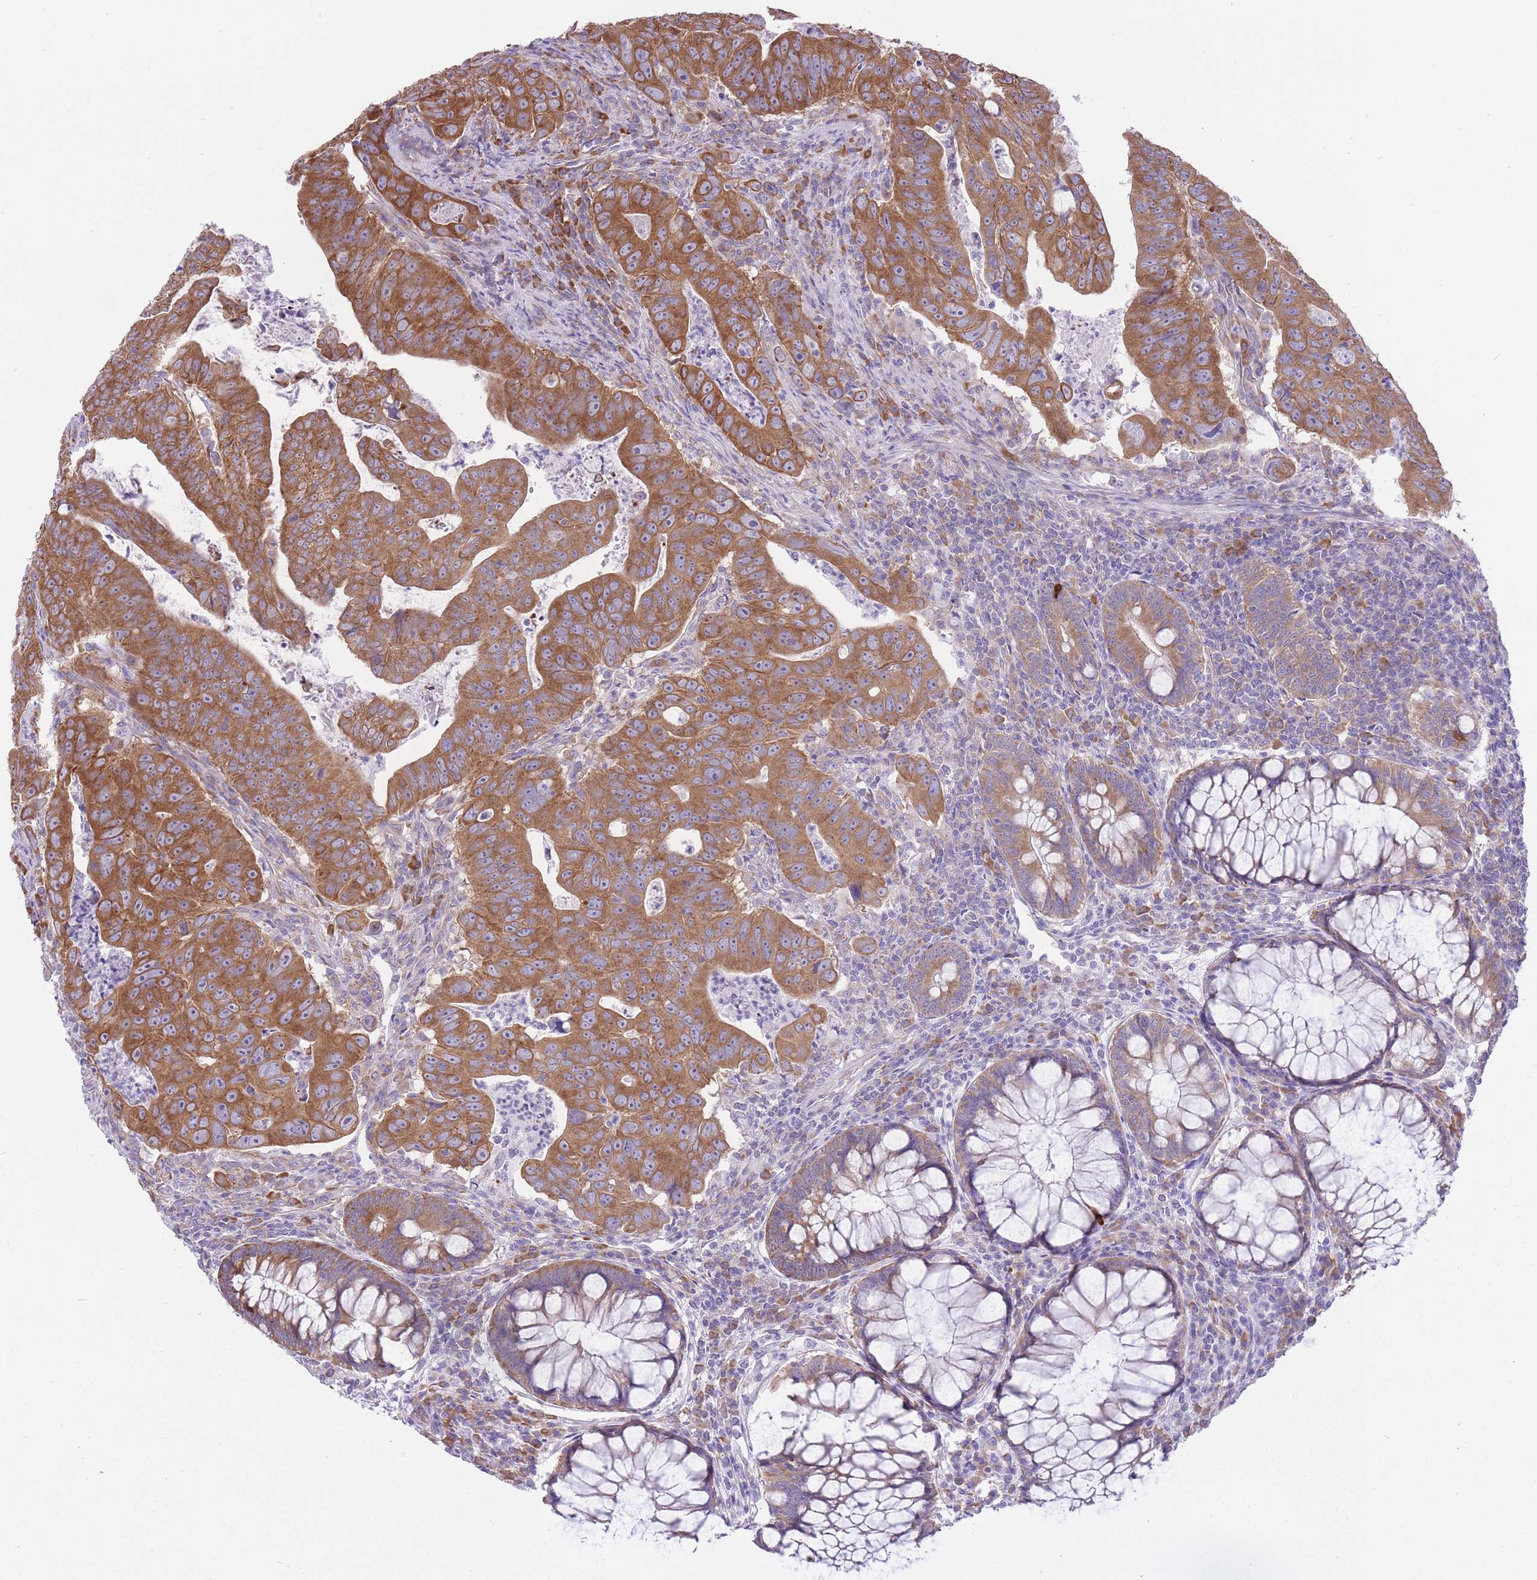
{"staining": {"intensity": "strong", "quantity": ">75%", "location": "cytoplasmic/membranous"}, "tissue": "colorectal cancer", "cell_type": "Tumor cells", "image_type": "cancer", "snomed": [{"axis": "morphology", "description": "Adenocarcinoma, NOS"}, {"axis": "topography", "description": "Rectum"}], "caption": "Adenocarcinoma (colorectal) stained with a brown dye exhibits strong cytoplasmic/membranous positive positivity in approximately >75% of tumor cells.", "gene": "ZNF501", "patient": {"sex": "male", "age": 69}}